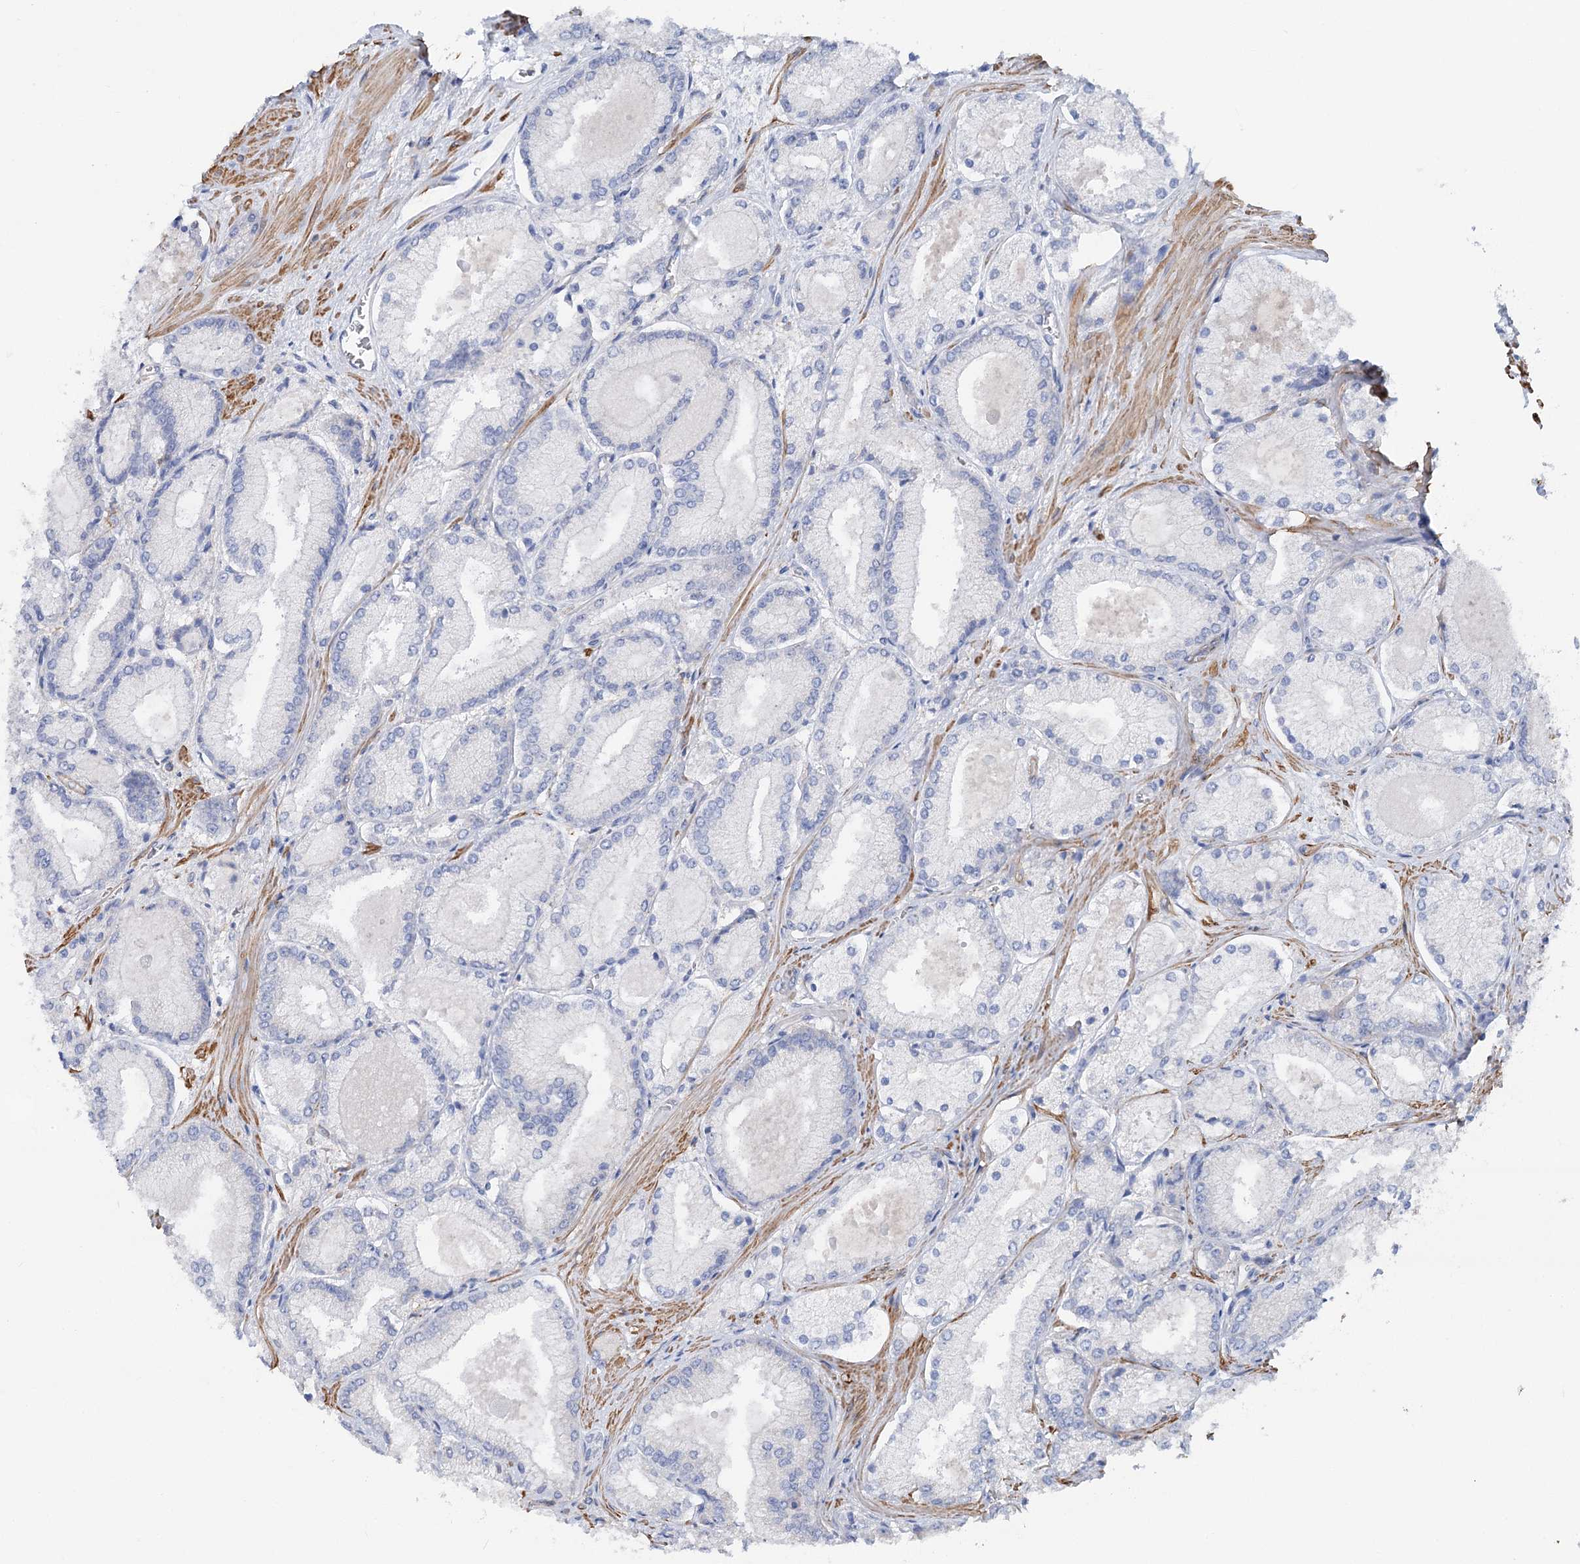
{"staining": {"intensity": "negative", "quantity": "none", "location": "none"}, "tissue": "prostate cancer", "cell_type": "Tumor cells", "image_type": "cancer", "snomed": [{"axis": "morphology", "description": "Adenocarcinoma, Low grade"}, {"axis": "topography", "description": "Prostate"}], "caption": "Micrograph shows no protein expression in tumor cells of adenocarcinoma (low-grade) (prostate) tissue.", "gene": "LARP1B", "patient": {"sex": "male", "age": 74}}